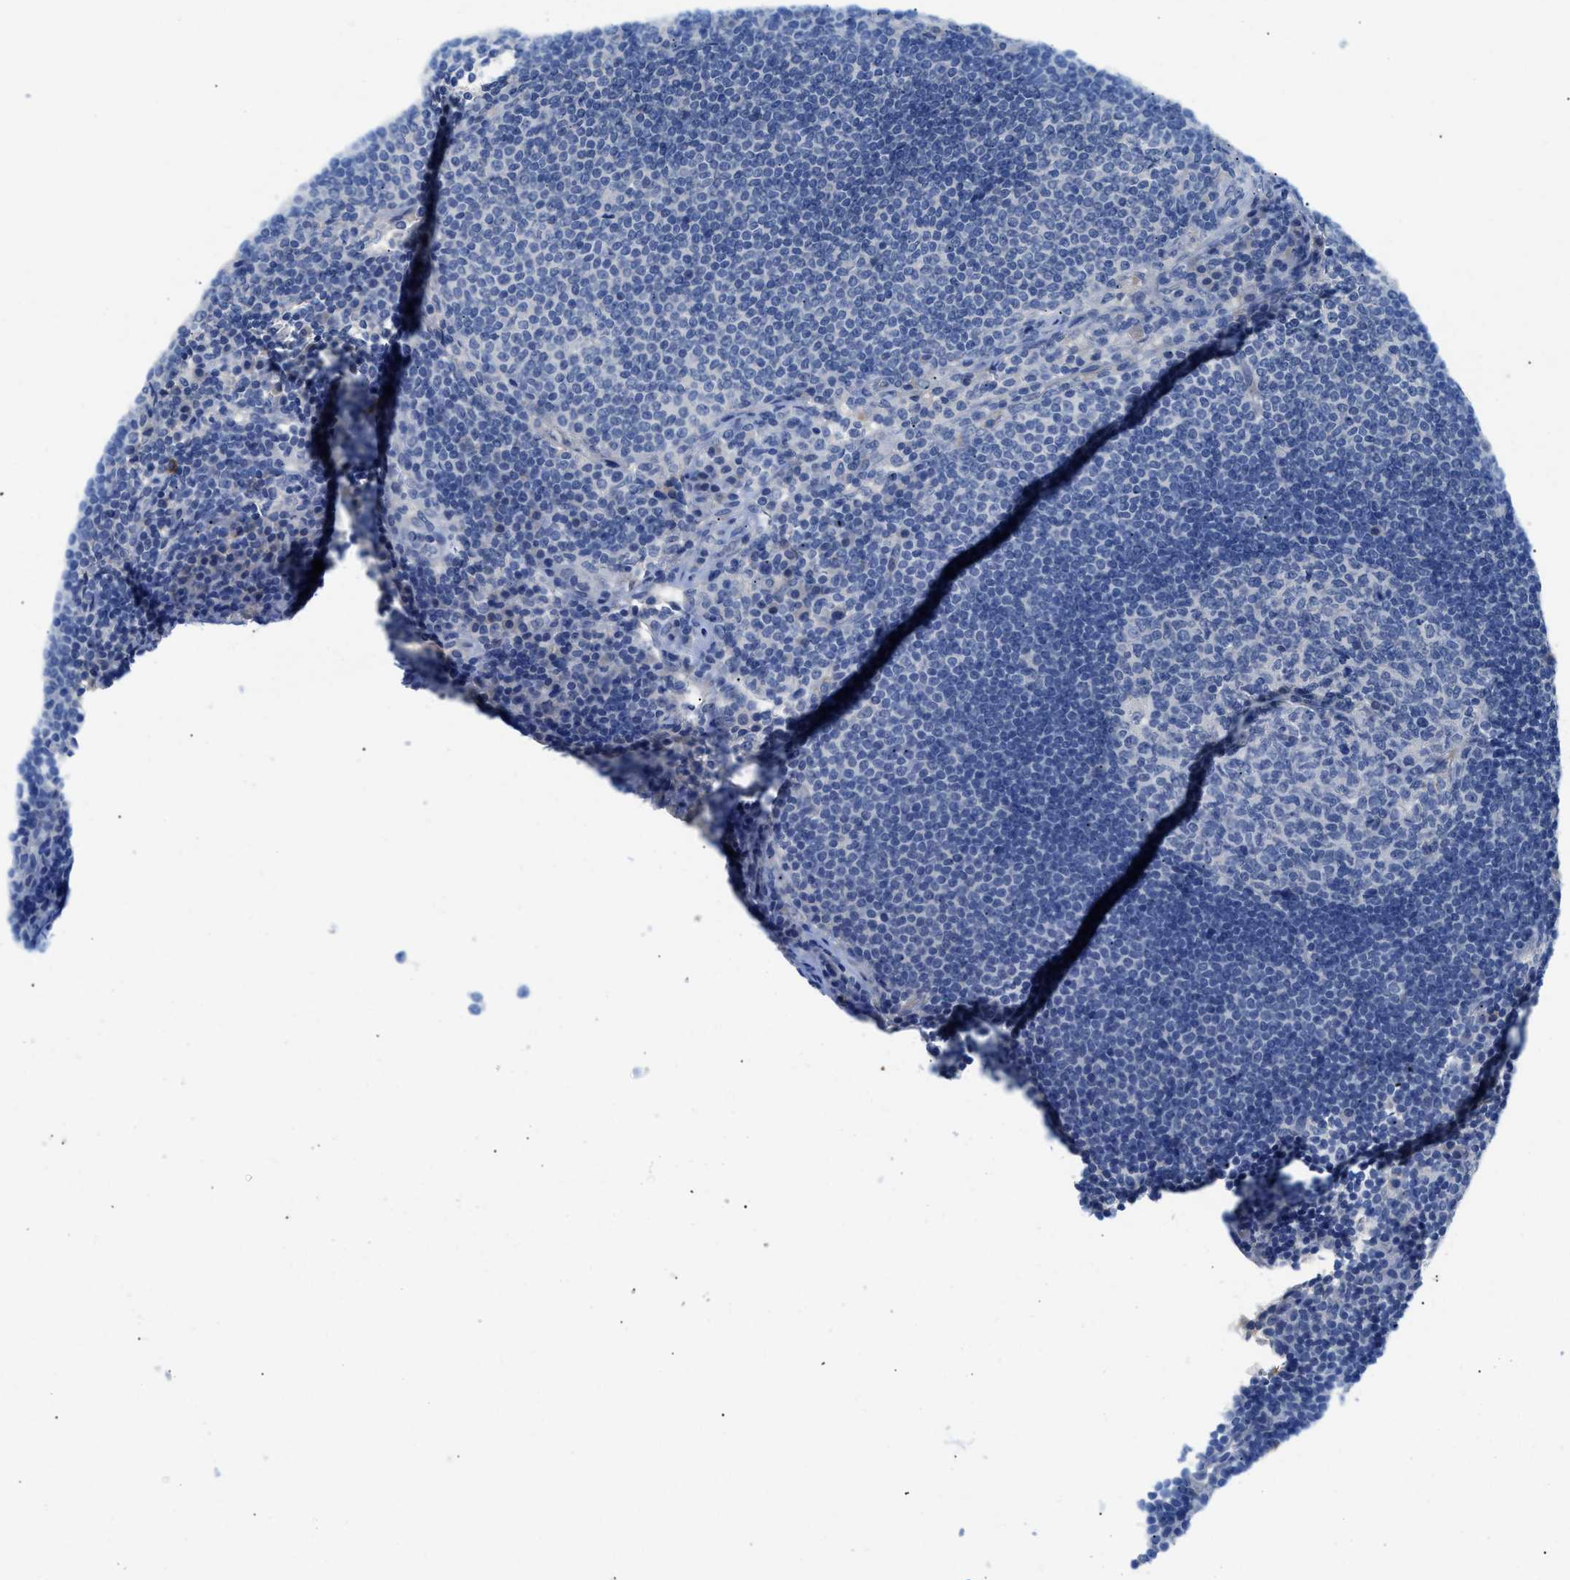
{"staining": {"intensity": "negative", "quantity": "none", "location": "none"}, "tissue": "lymph node", "cell_type": "Germinal center cells", "image_type": "normal", "snomed": [{"axis": "morphology", "description": "Normal tissue, NOS"}, {"axis": "topography", "description": "Lymph node"}], "caption": "High magnification brightfield microscopy of normal lymph node stained with DAB (brown) and counterstained with hematoxylin (blue): germinal center cells show no significant staining.", "gene": "SLC10A6", "patient": {"sex": "female", "age": 53}}